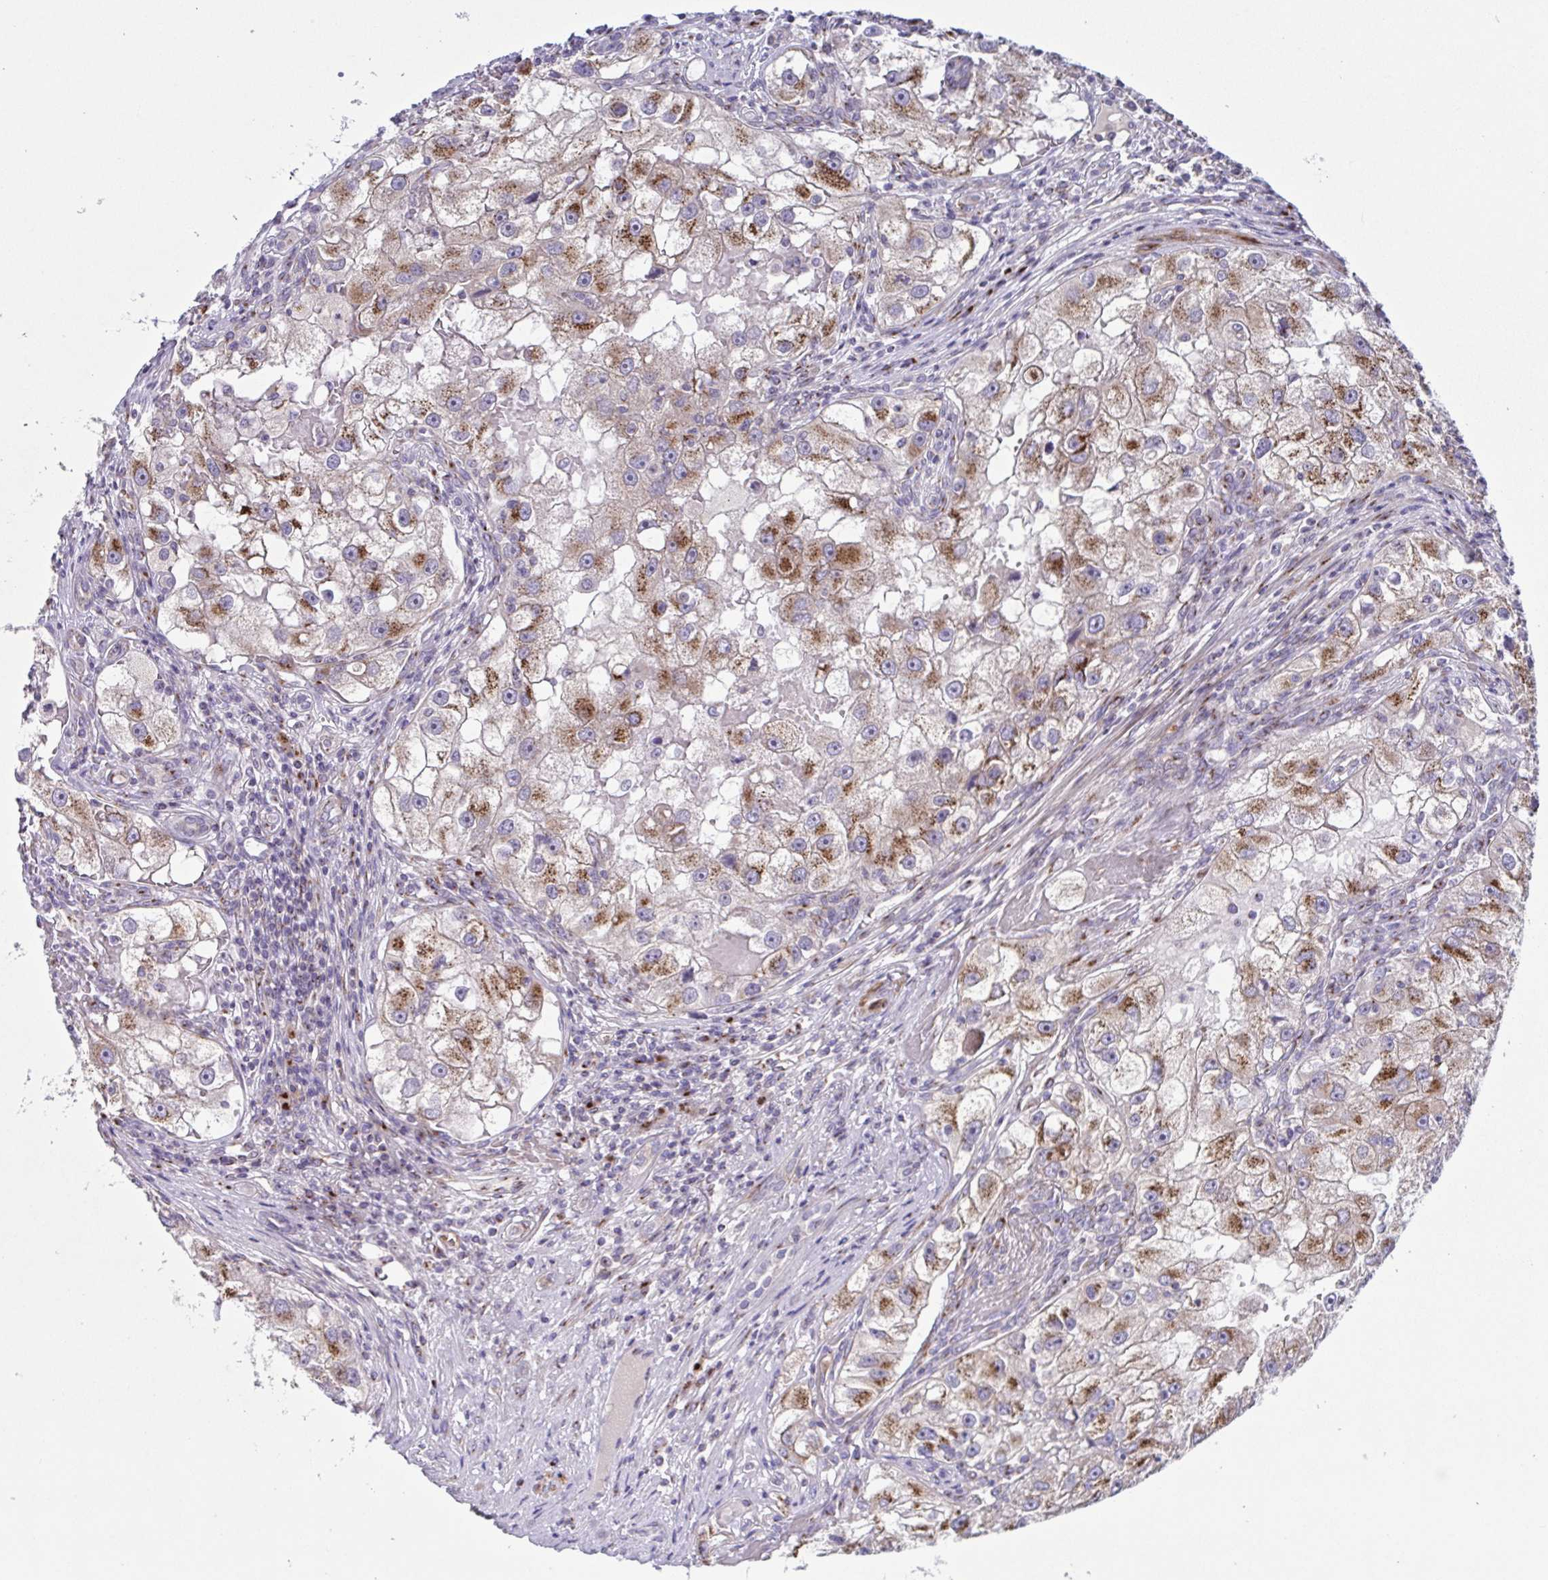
{"staining": {"intensity": "moderate", "quantity": ">75%", "location": "cytoplasmic/membranous"}, "tissue": "renal cancer", "cell_type": "Tumor cells", "image_type": "cancer", "snomed": [{"axis": "morphology", "description": "Adenocarcinoma, NOS"}, {"axis": "topography", "description": "Kidney"}], "caption": "Protein analysis of renal cancer tissue demonstrates moderate cytoplasmic/membranous positivity in approximately >75% of tumor cells.", "gene": "COL17A1", "patient": {"sex": "male", "age": 63}}